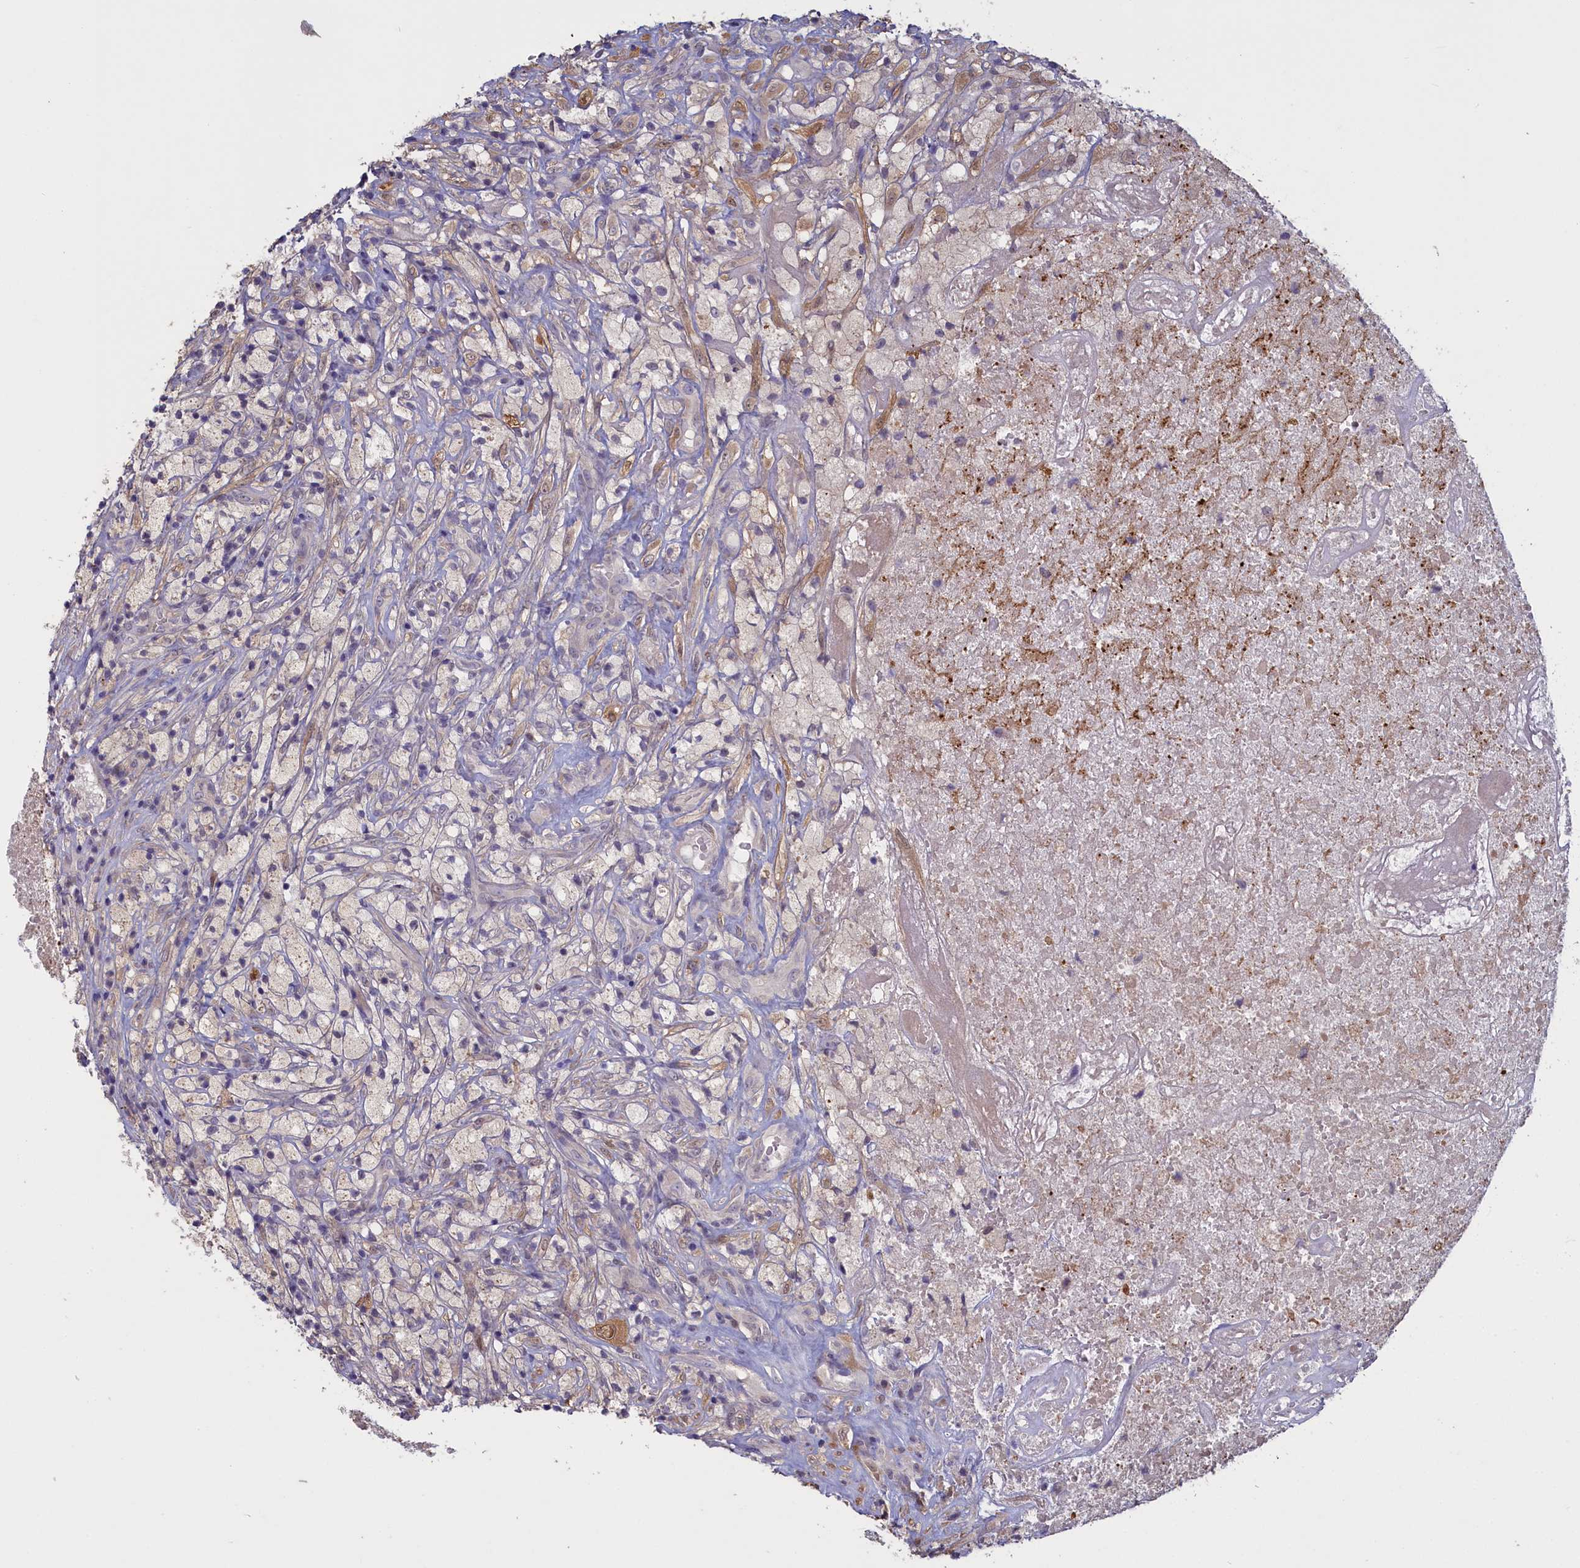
{"staining": {"intensity": "negative", "quantity": "none", "location": "none"}, "tissue": "glioma", "cell_type": "Tumor cells", "image_type": "cancer", "snomed": [{"axis": "morphology", "description": "Glioma, malignant, High grade"}, {"axis": "topography", "description": "Brain"}], "caption": "High power microscopy photomicrograph of an IHC micrograph of malignant glioma (high-grade), revealing no significant staining in tumor cells. The staining is performed using DAB (3,3'-diaminobenzidine) brown chromogen with nuclei counter-stained in using hematoxylin.", "gene": "UCHL3", "patient": {"sex": "male", "age": 69}}